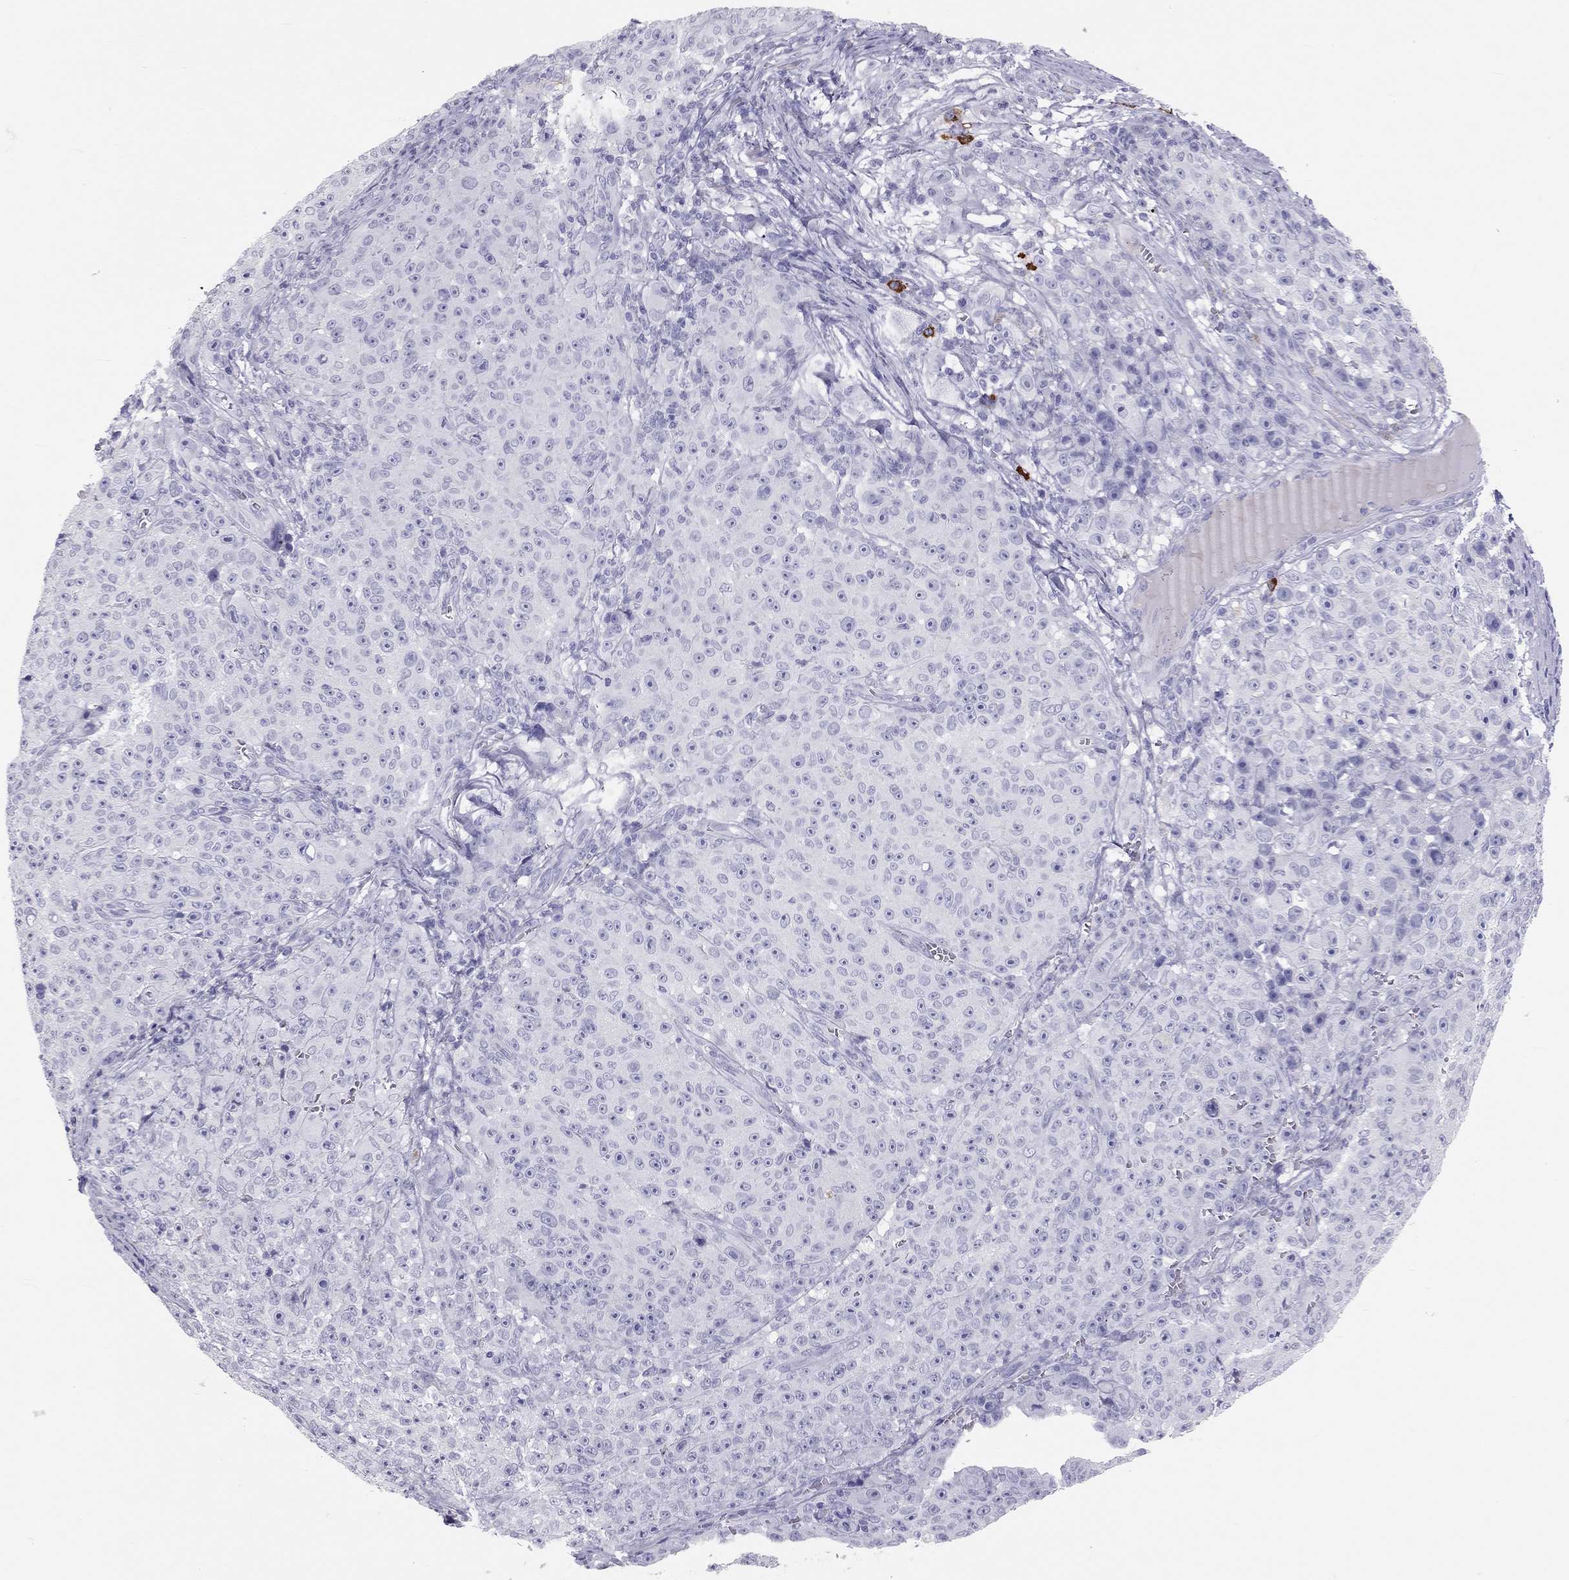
{"staining": {"intensity": "negative", "quantity": "none", "location": "none"}, "tissue": "melanoma", "cell_type": "Tumor cells", "image_type": "cancer", "snomed": [{"axis": "morphology", "description": "Malignant melanoma, NOS"}, {"axis": "topography", "description": "Skin"}], "caption": "High magnification brightfield microscopy of melanoma stained with DAB (3,3'-diaminobenzidine) (brown) and counterstained with hematoxylin (blue): tumor cells show no significant expression. (DAB (3,3'-diaminobenzidine) IHC, high magnification).", "gene": "KLRG1", "patient": {"sex": "female", "age": 82}}